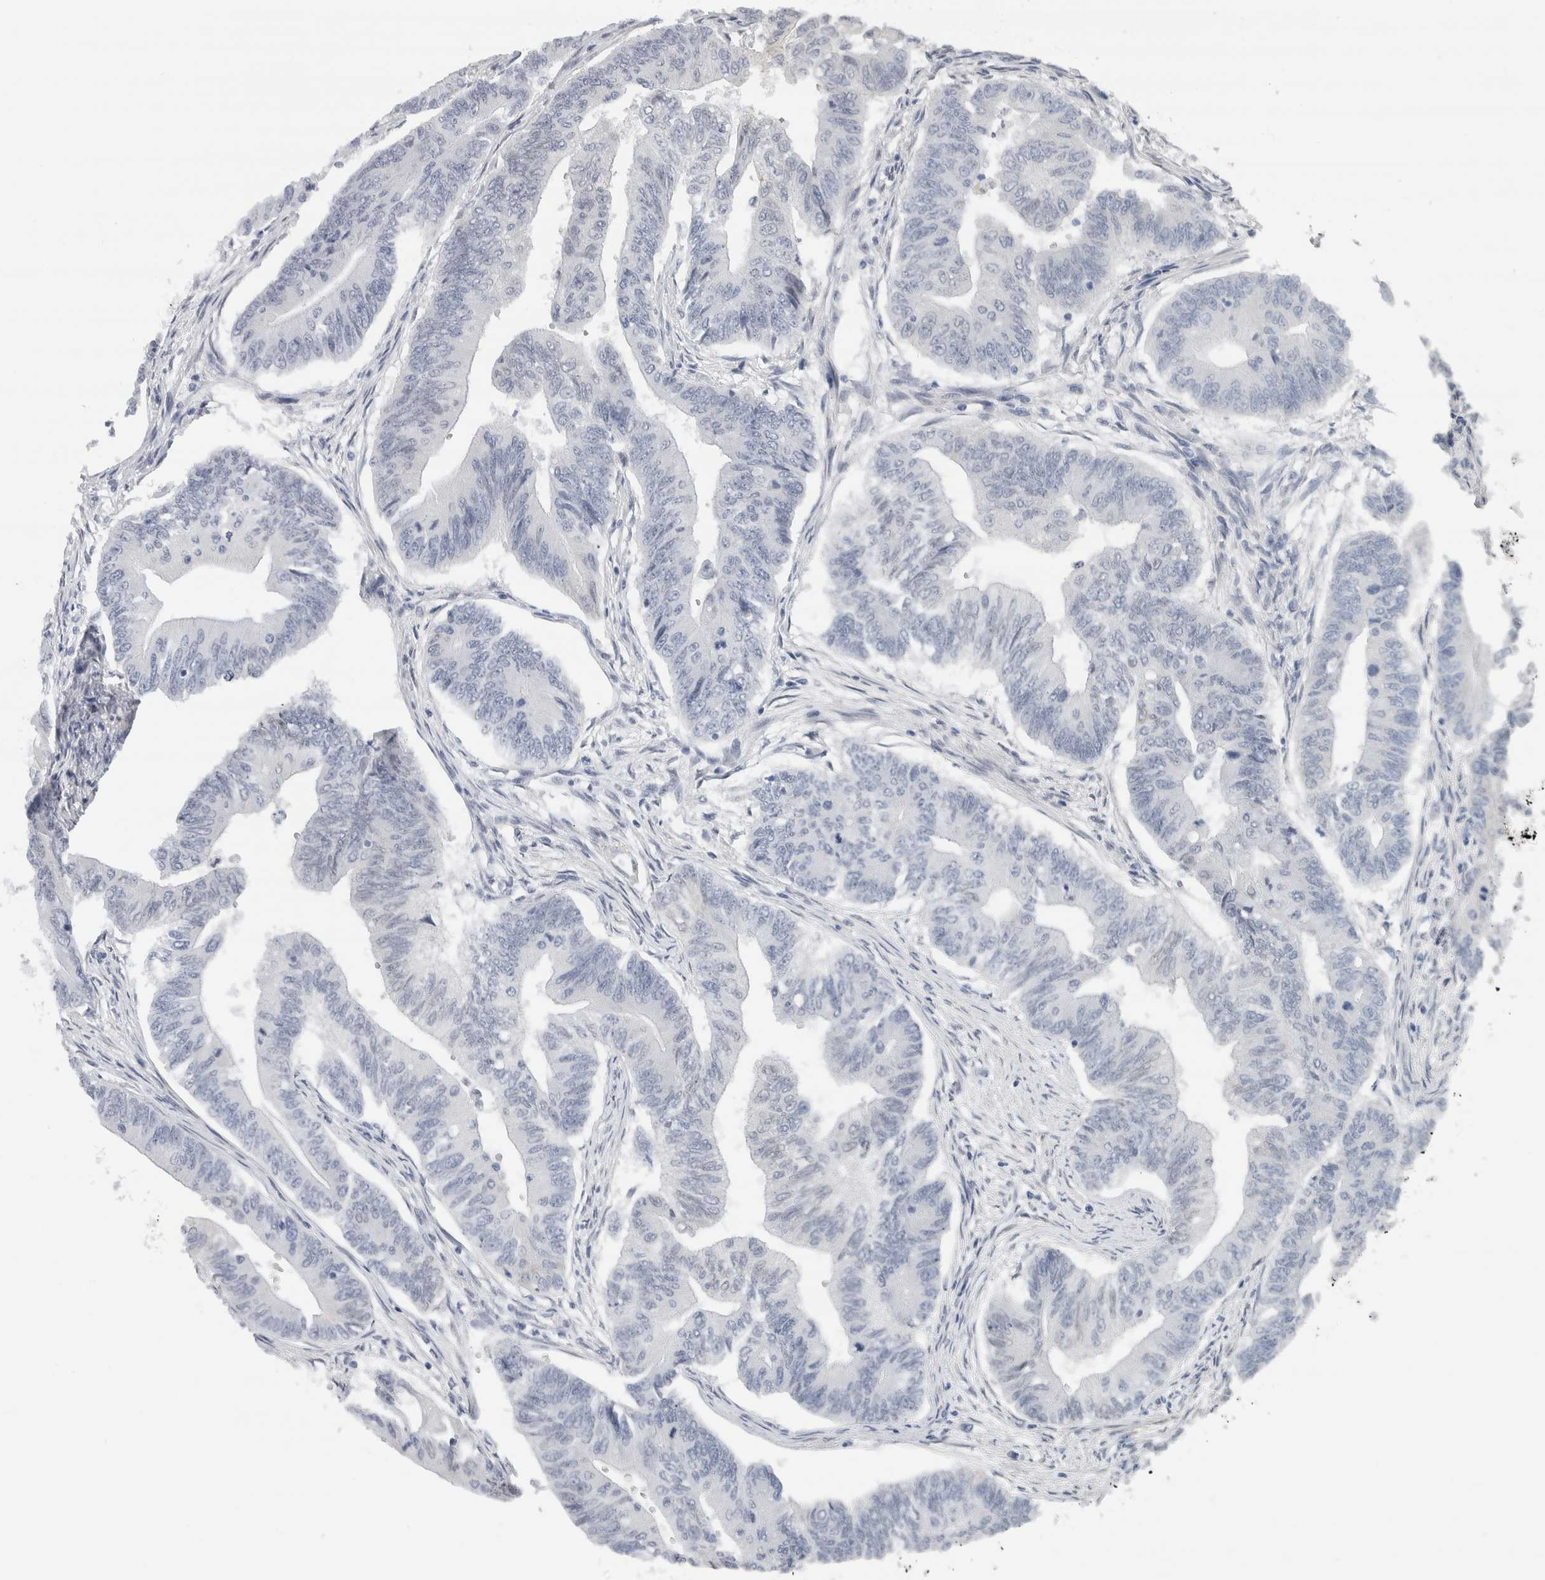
{"staining": {"intensity": "negative", "quantity": "none", "location": "none"}, "tissue": "colorectal cancer", "cell_type": "Tumor cells", "image_type": "cancer", "snomed": [{"axis": "morphology", "description": "Adenoma, NOS"}, {"axis": "morphology", "description": "Adenocarcinoma, NOS"}, {"axis": "topography", "description": "Colon"}], "caption": "High magnification brightfield microscopy of colorectal cancer (adenoma) stained with DAB (brown) and counterstained with hematoxylin (blue): tumor cells show no significant positivity.", "gene": "NEFM", "patient": {"sex": "male", "age": 79}}